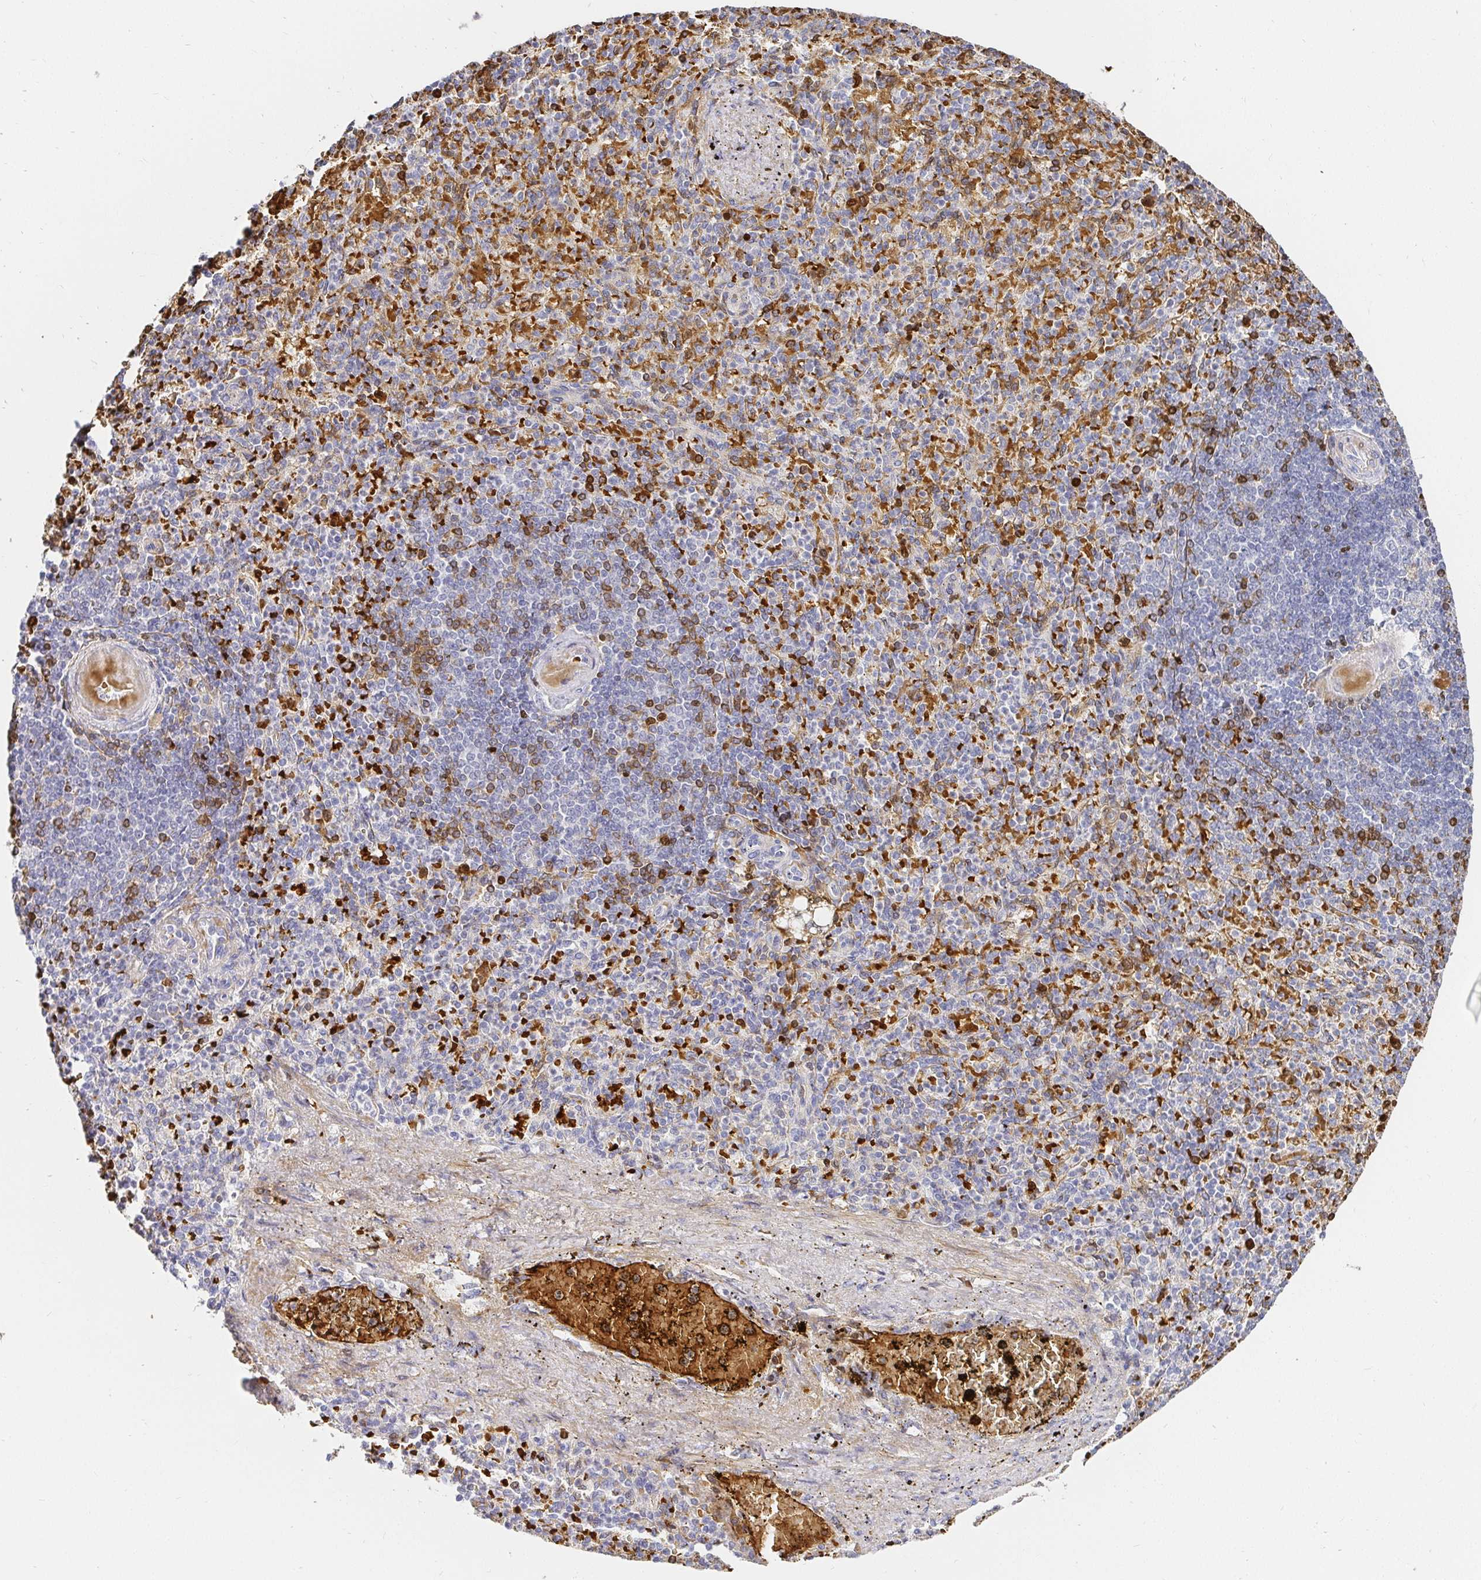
{"staining": {"intensity": "moderate", "quantity": "<25%", "location": "cytoplasmic/membranous"}, "tissue": "spleen", "cell_type": "Cells in red pulp", "image_type": "normal", "snomed": [{"axis": "morphology", "description": "Normal tissue, NOS"}, {"axis": "topography", "description": "Spleen"}], "caption": "High-magnification brightfield microscopy of unremarkable spleen stained with DAB (brown) and counterstained with hematoxylin (blue). cells in red pulp exhibit moderate cytoplasmic/membranous staining is appreciated in approximately<25% of cells.", "gene": "FGF21", "patient": {"sex": "female", "age": 74}}